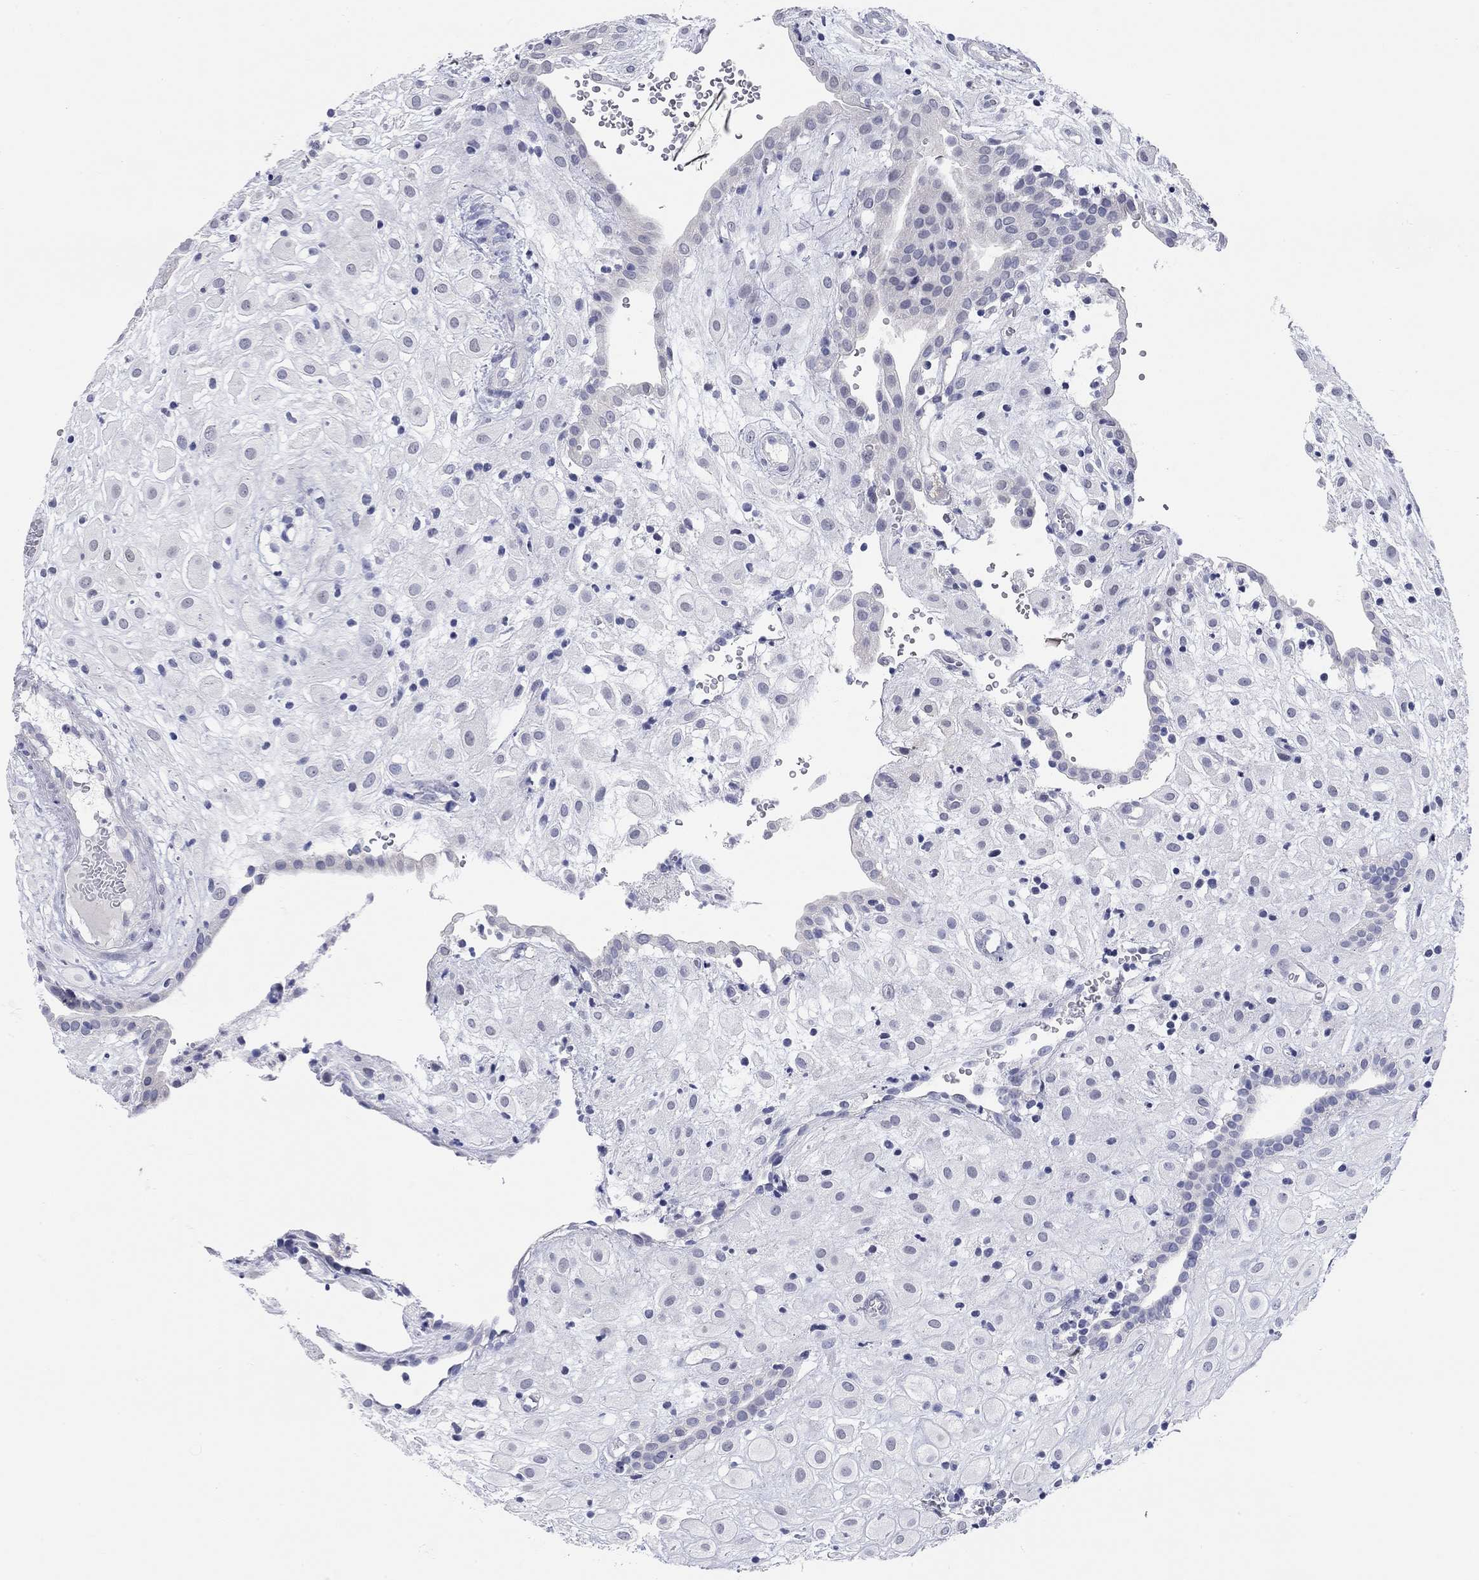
{"staining": {"intensity": "negative", "quantity": "none", "location": "none"}, "tissue": "placenta", "cell_type": "Decidual cells", "image_type": "normal", "snomed": [{"axis": "morphology", "description": "Normal tissue, NOS"}, {"axis": "topography", "description": "Placenta"}], "caption": "The photomicrograph demonstrates no staining of decidual cells in unremarkable placenta.", "gene": "WASF3", "patient": {"sex": "female", "age": 24}}